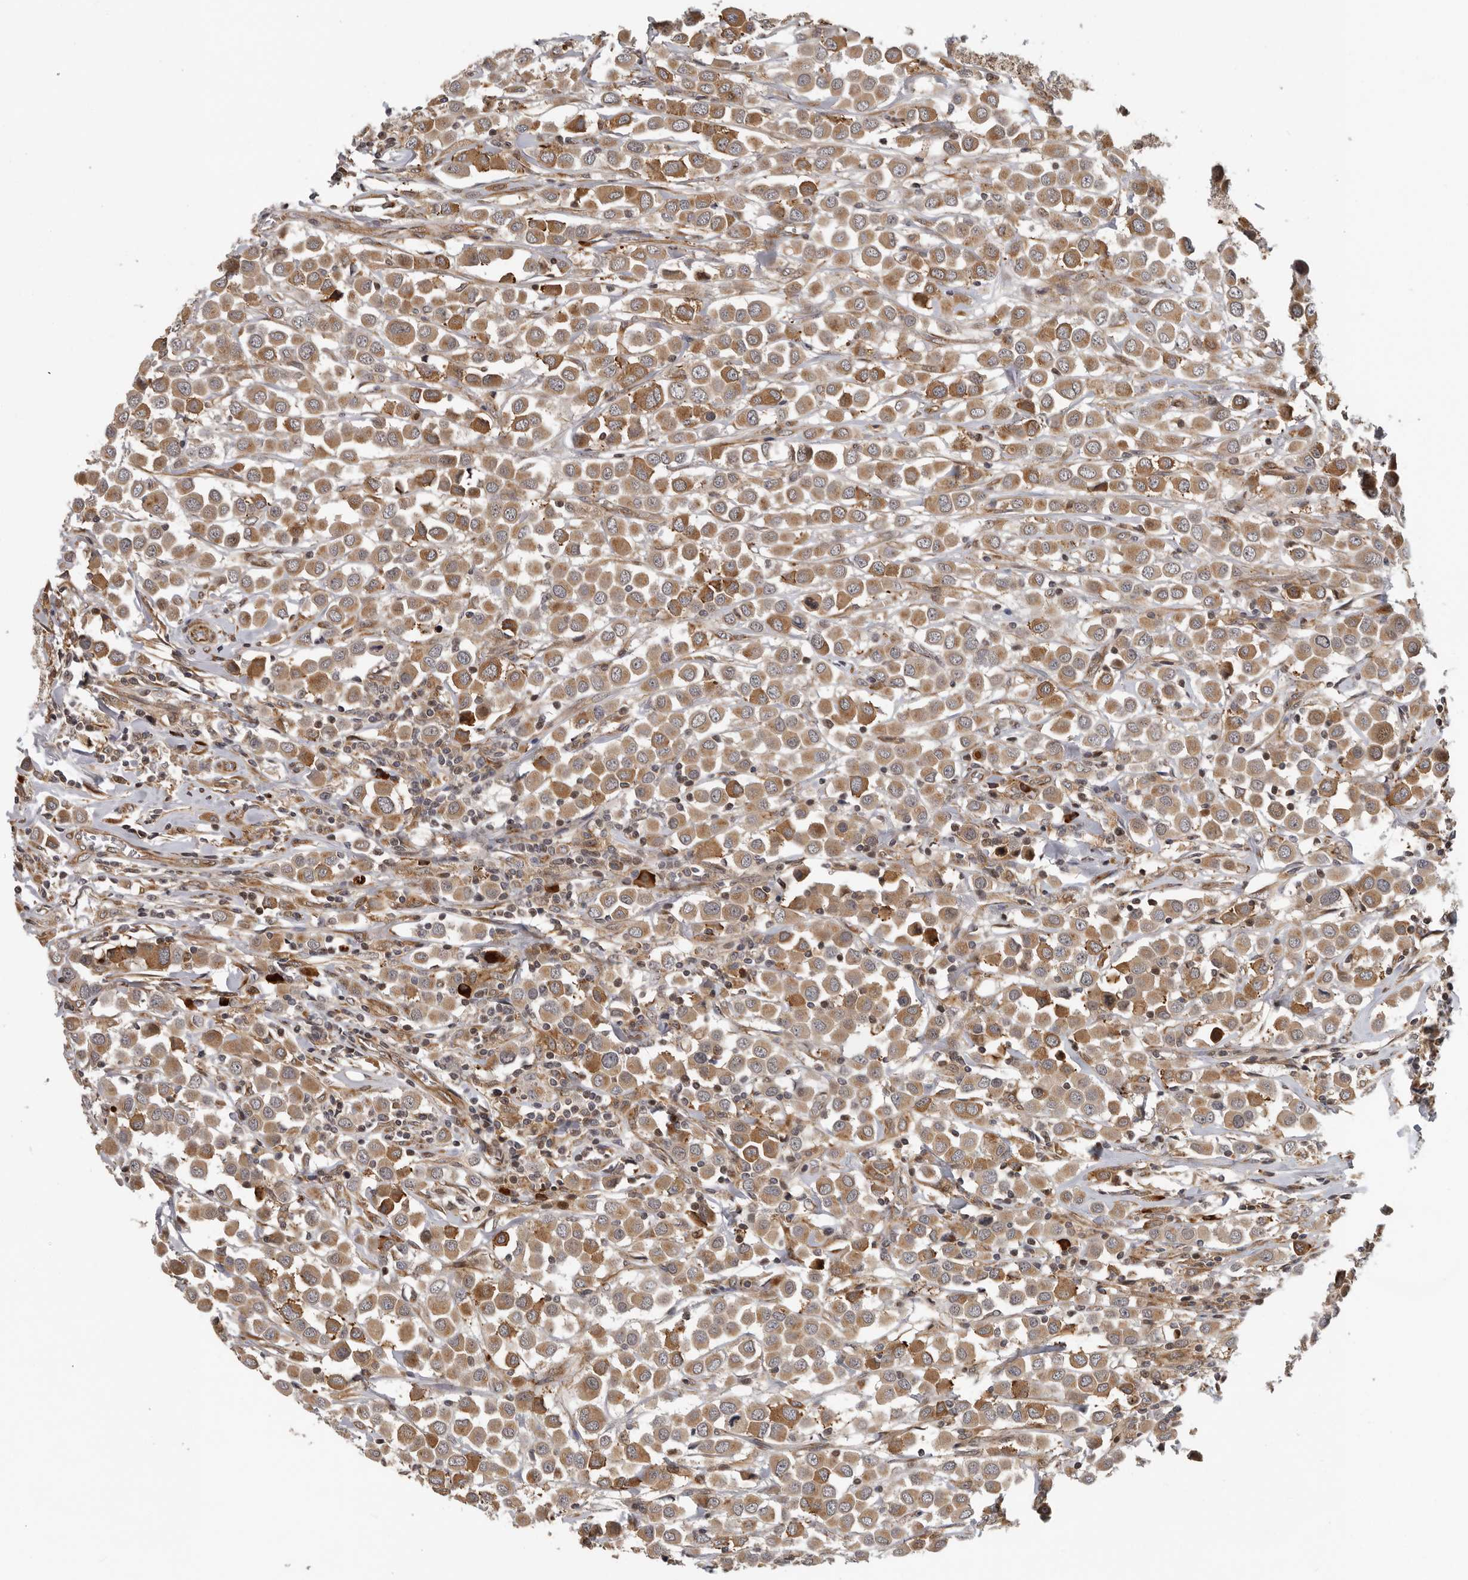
{"staining": {"intensity": "moderate", "quantity": ">75%", "location": "cytoplasmic/membranous"}, "tissue": "breast cancer", "cell_type": "Tumor cells", "image_type": "cancer", "snomed": [{"axis": "morphology", "description": "Duct carcinoma"}, {"axis": "topography", "description": "Breast"}], "caption": "Immunohistochemistry (IHC) of human intraductal carcinoma (breast) demonstrates medium levels of moderate cytoplasmic/membranous expression in about >75% of tumor cells.", "gene": "RNF157", "patient": {"sex": "female", "age": 61}}